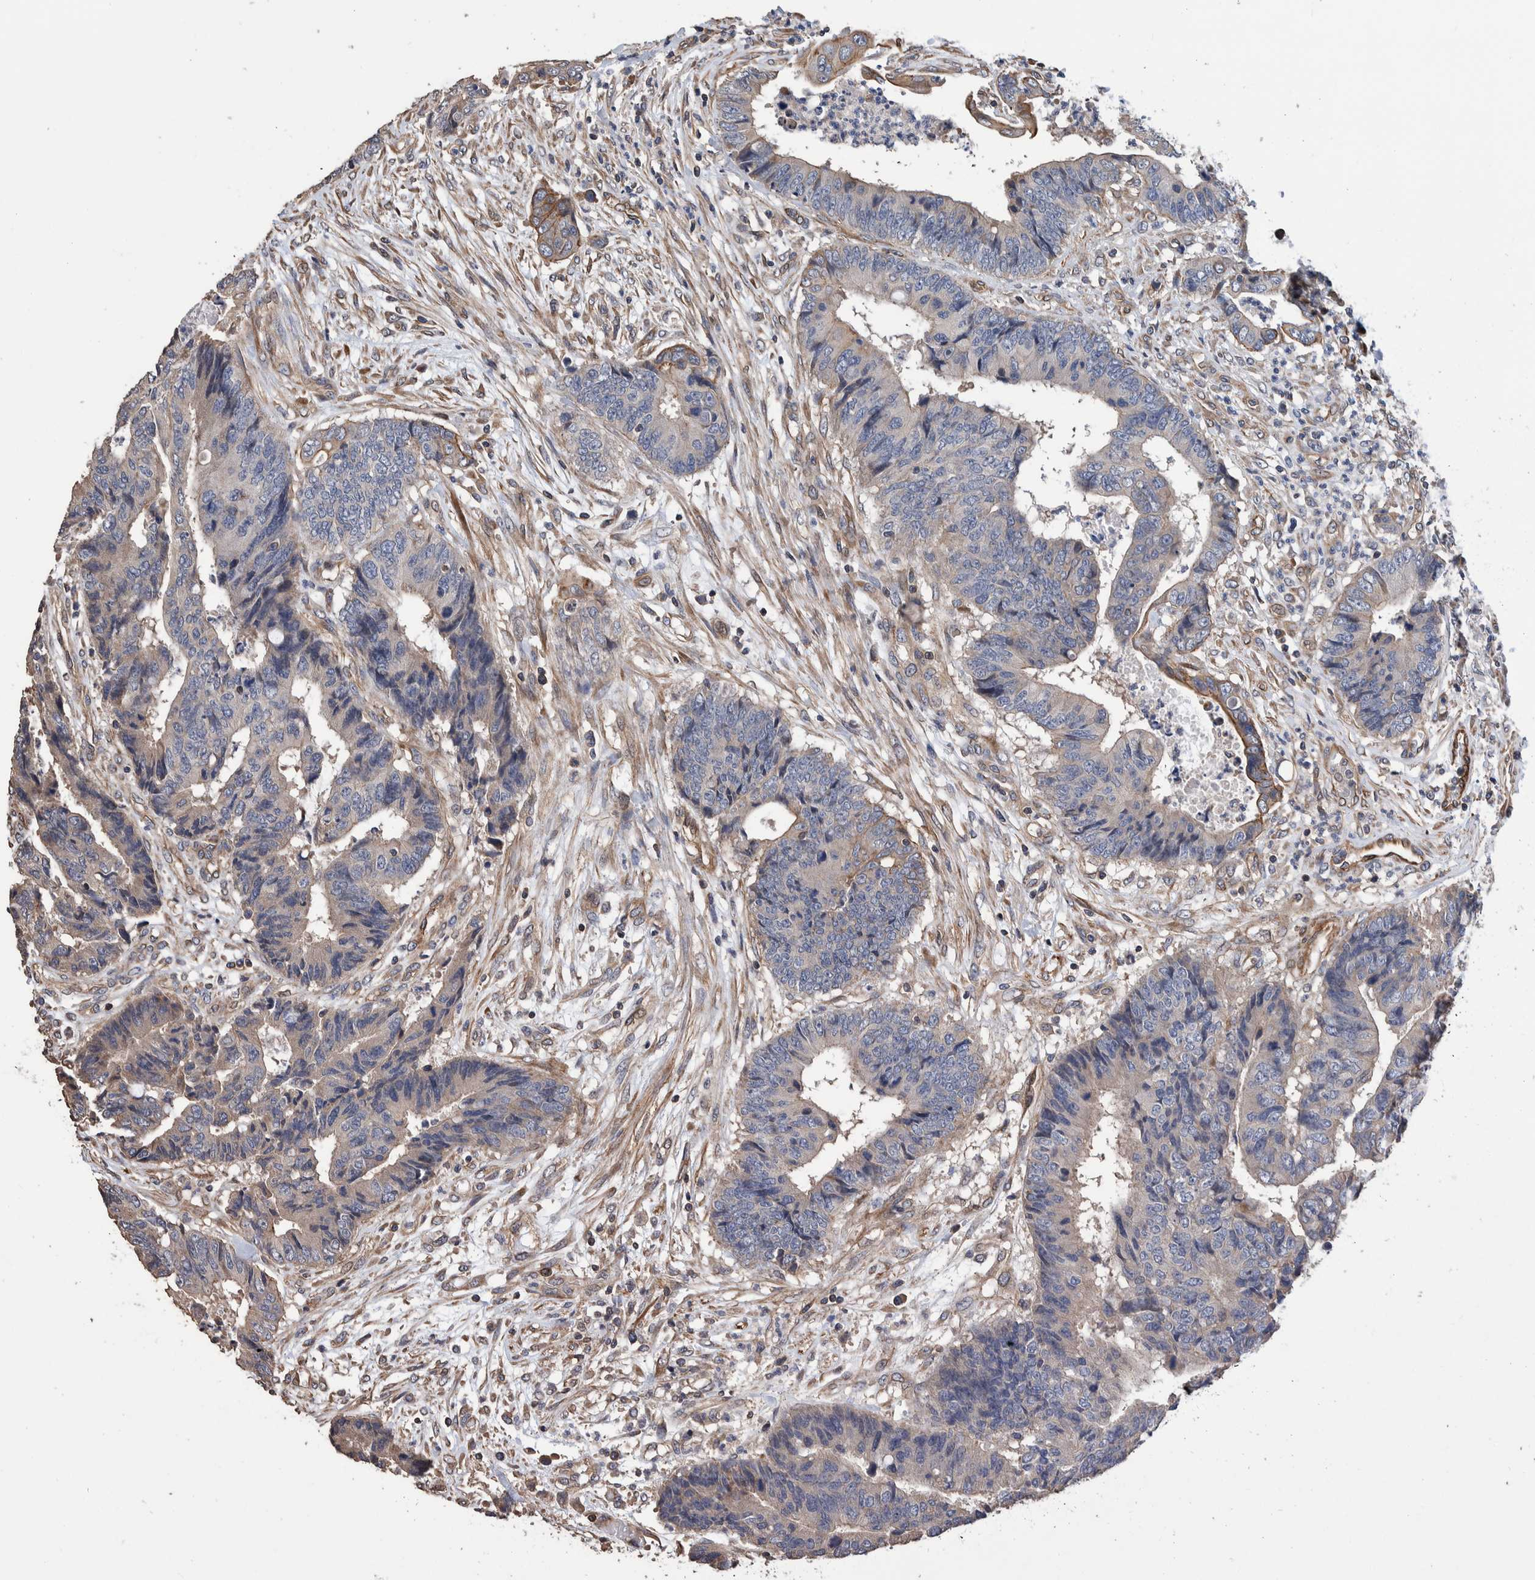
{"staining": {"intensity": "weak", "quantity": "<25%", "location": "cytoplasmic/membranous"}, "tissue": "colorectal cancer", "cell_type": "Tumor cells", "image_type": "cancer", "snomed": [{"axis": "morphology", "description": "Adenocarcinoma, NOS"}, {"axis": "topography", "description": "Rectum"}], "caption": "Immunohistochemical staining of colorectal cancer (adenocarcinoma) reveals no significant expression in tumor cells.", "gene": "SLC45A4", "patient": {"sex": "male", "age": 84}}